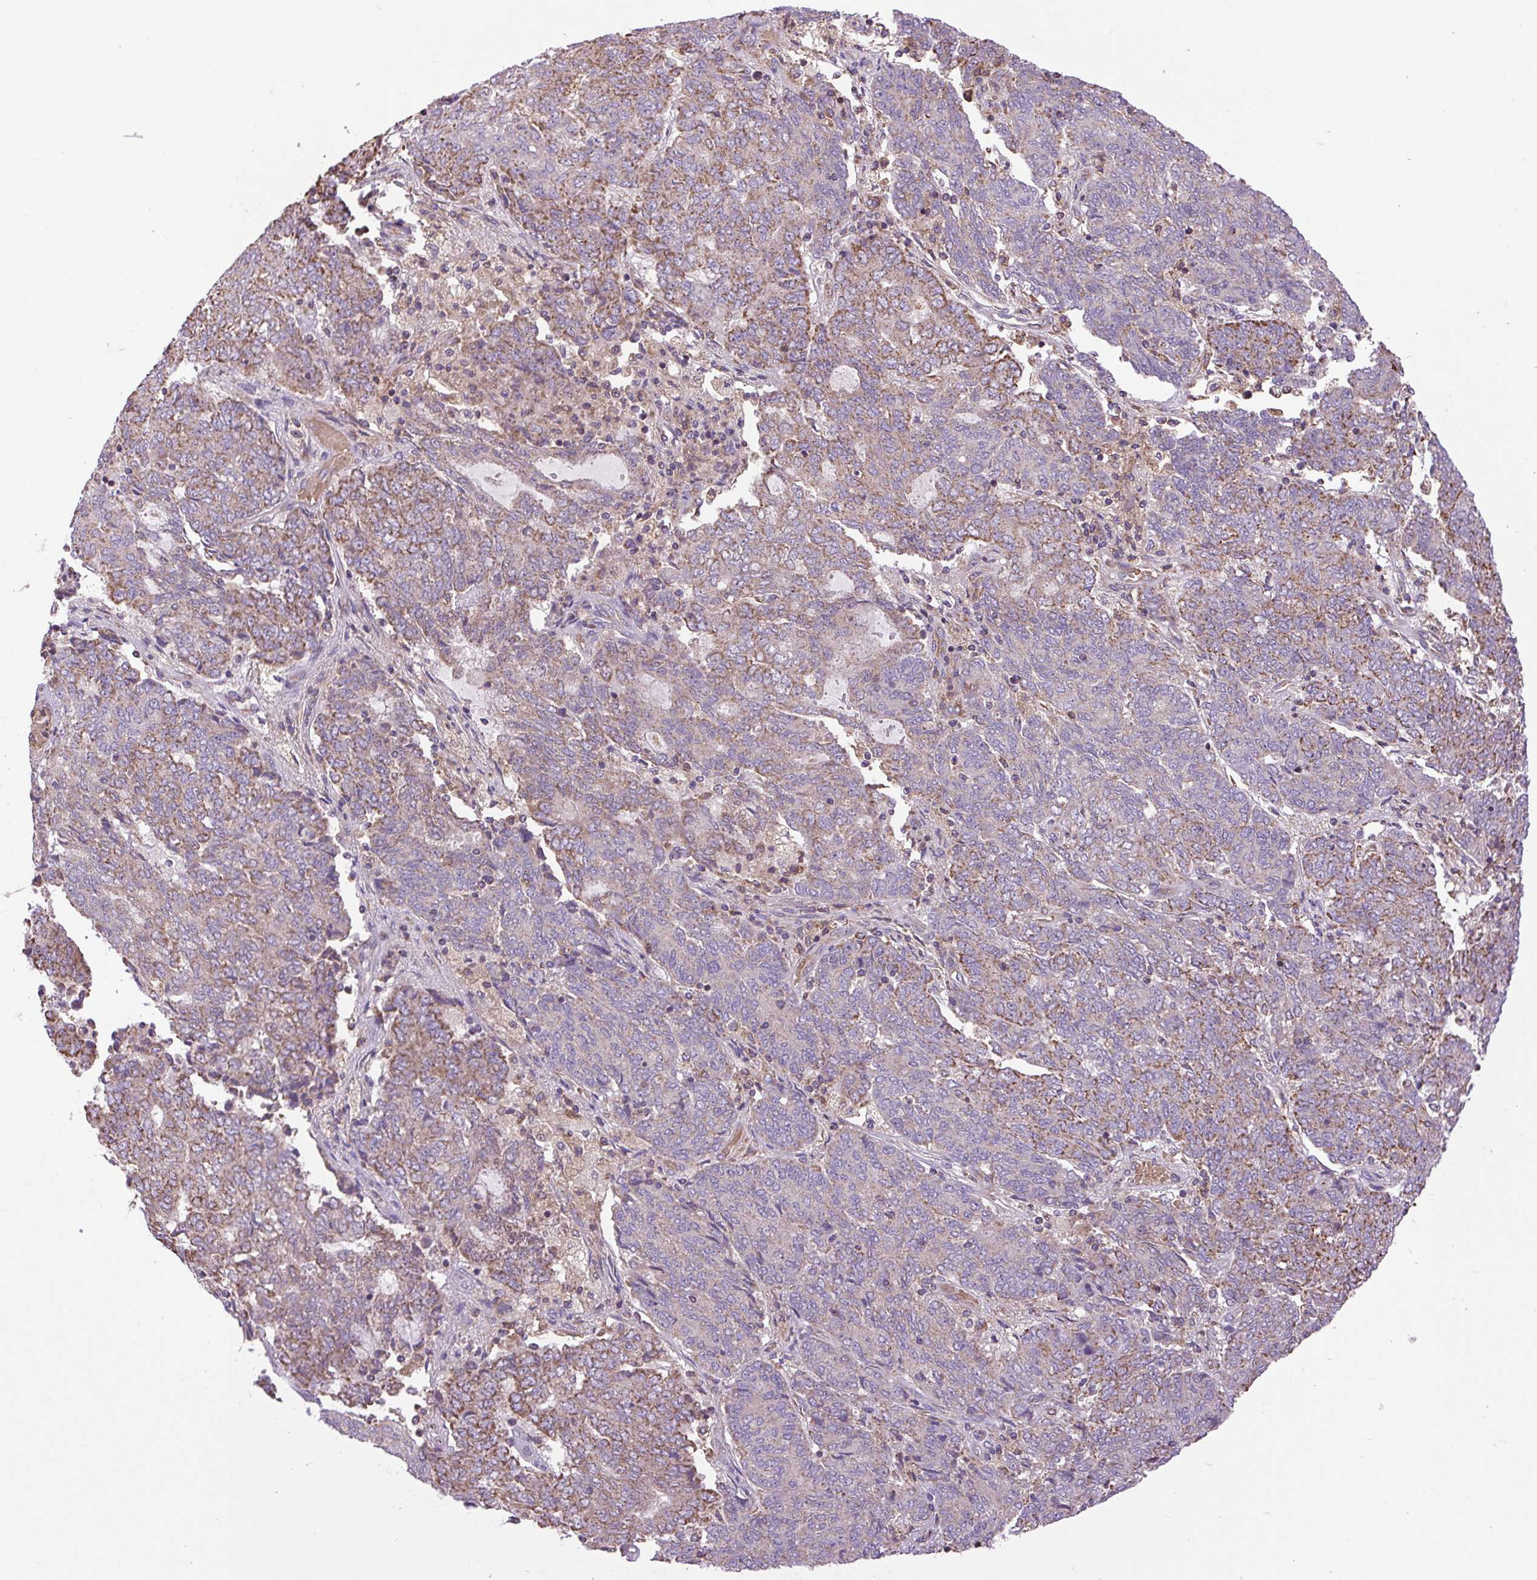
{"staining": {"intensity": "moderate", "quantity": "25%-75%", "location": "cytoplasmic/membranous"}, "tissue": "endometrial cancer", "cell_type": "Tumor cells", "image_type": "cancer", "snomed": [{"axis": "morphology", "description": "Adenocarcinoma, NOS"}, {"axis": "topography", "description": "Endometrium"}], "caption": "Tumor cells exhibit medium levels of moderate cytoplasmic/membranous staining in about 25%-75% of cells in human endometrial cancer.", "gene": "PLCG1", "patient": {"sex": "female", "age": 80}}